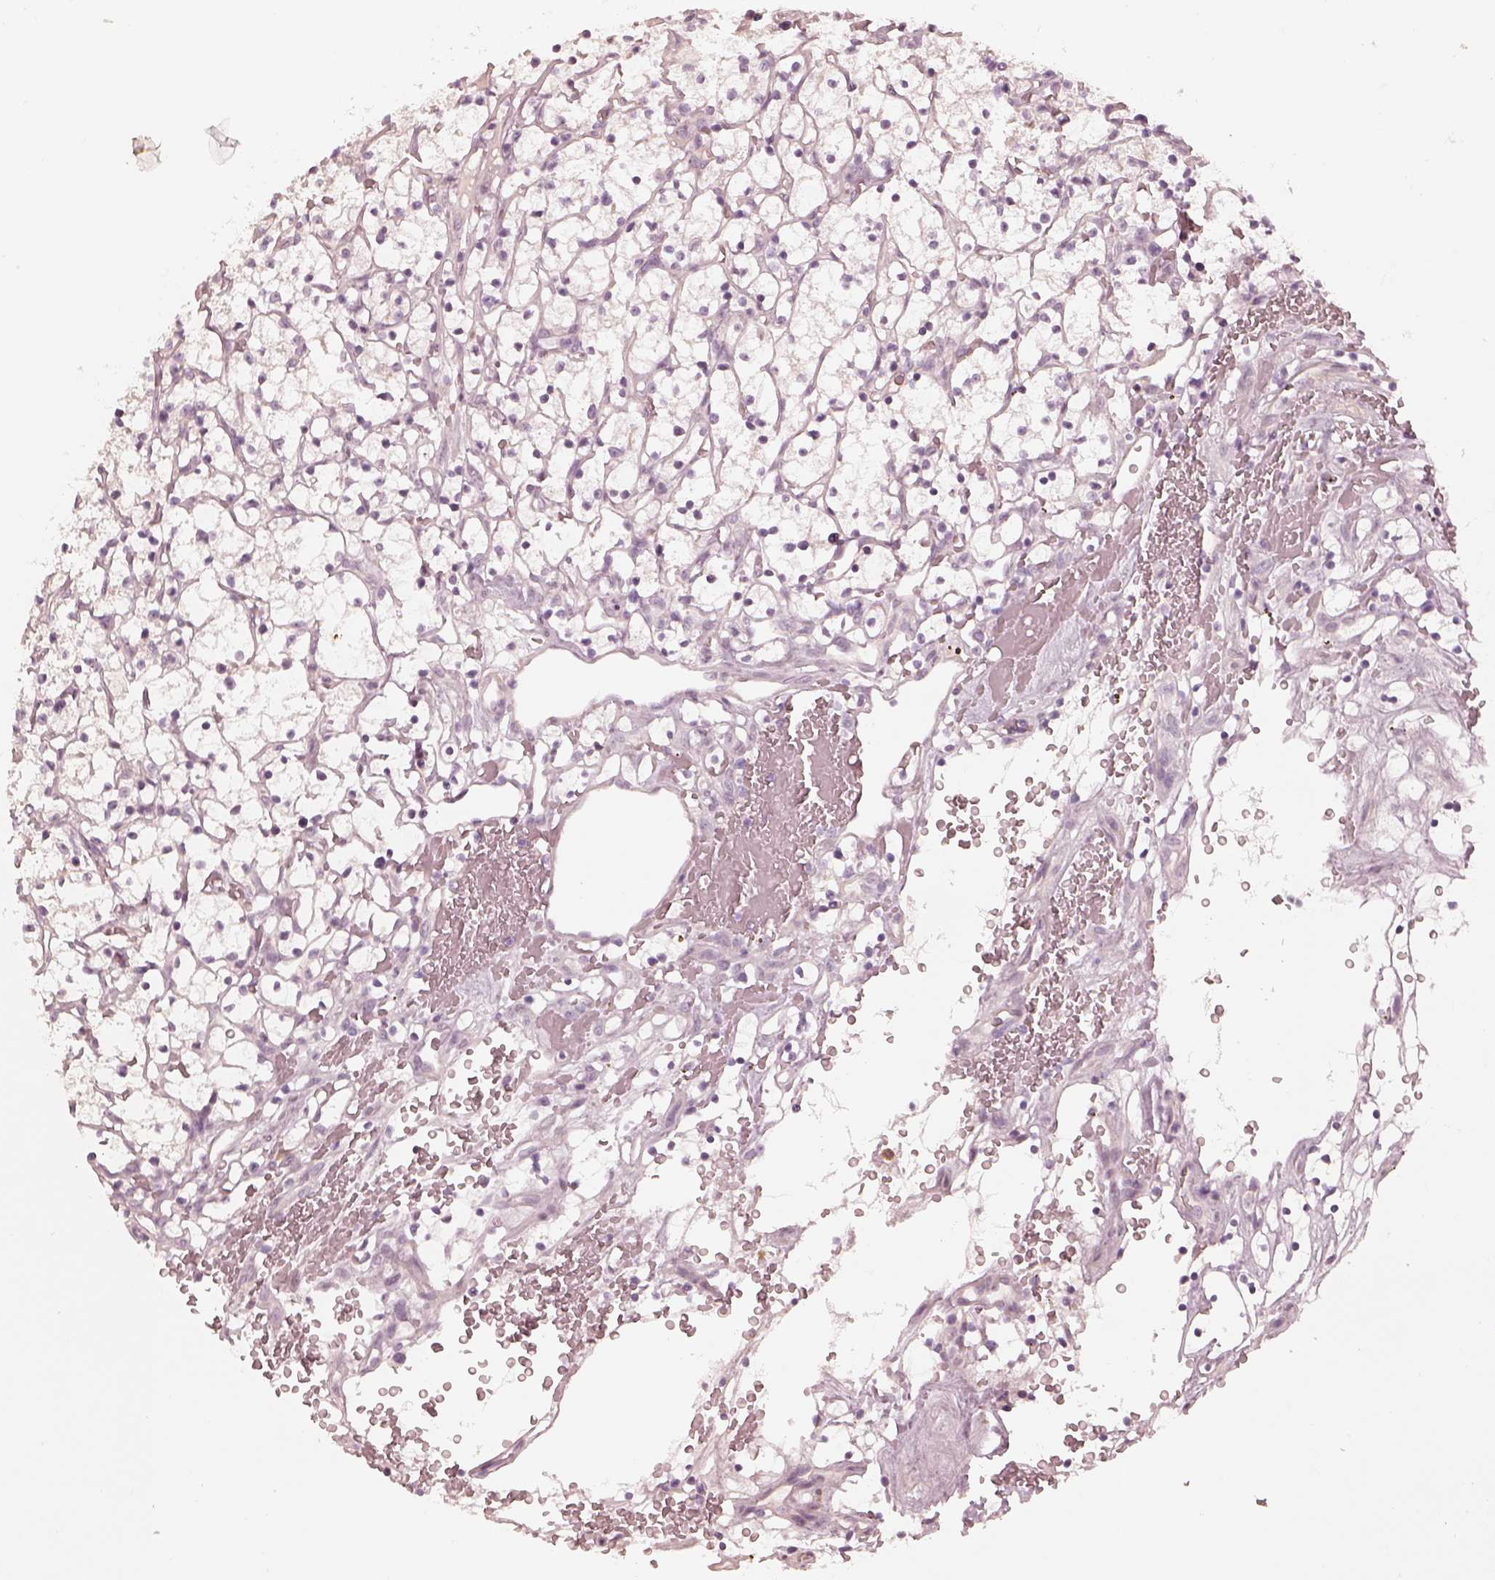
{"staining": {"intensity": "negative", "quantity": "none", "location": "none"}, "tissue": "renal cancer", "cell_type": "Tumor cells", "image_type": "cancer", "snomed": [{"axis": "morphology", "description": "Adenocarcinoma, NOS"}, {"axis": "topography", "description": "Kidney"}], "caption": "An image of human adenocarcinoma (renal) is negative for staining in tumor cells. (Brightfield microscopy of DAB (3,3'-diaminobenzidine) IHC at high magnification).", "gene": "ADRB3", "patient": {"sex": "female", "age": 64}}